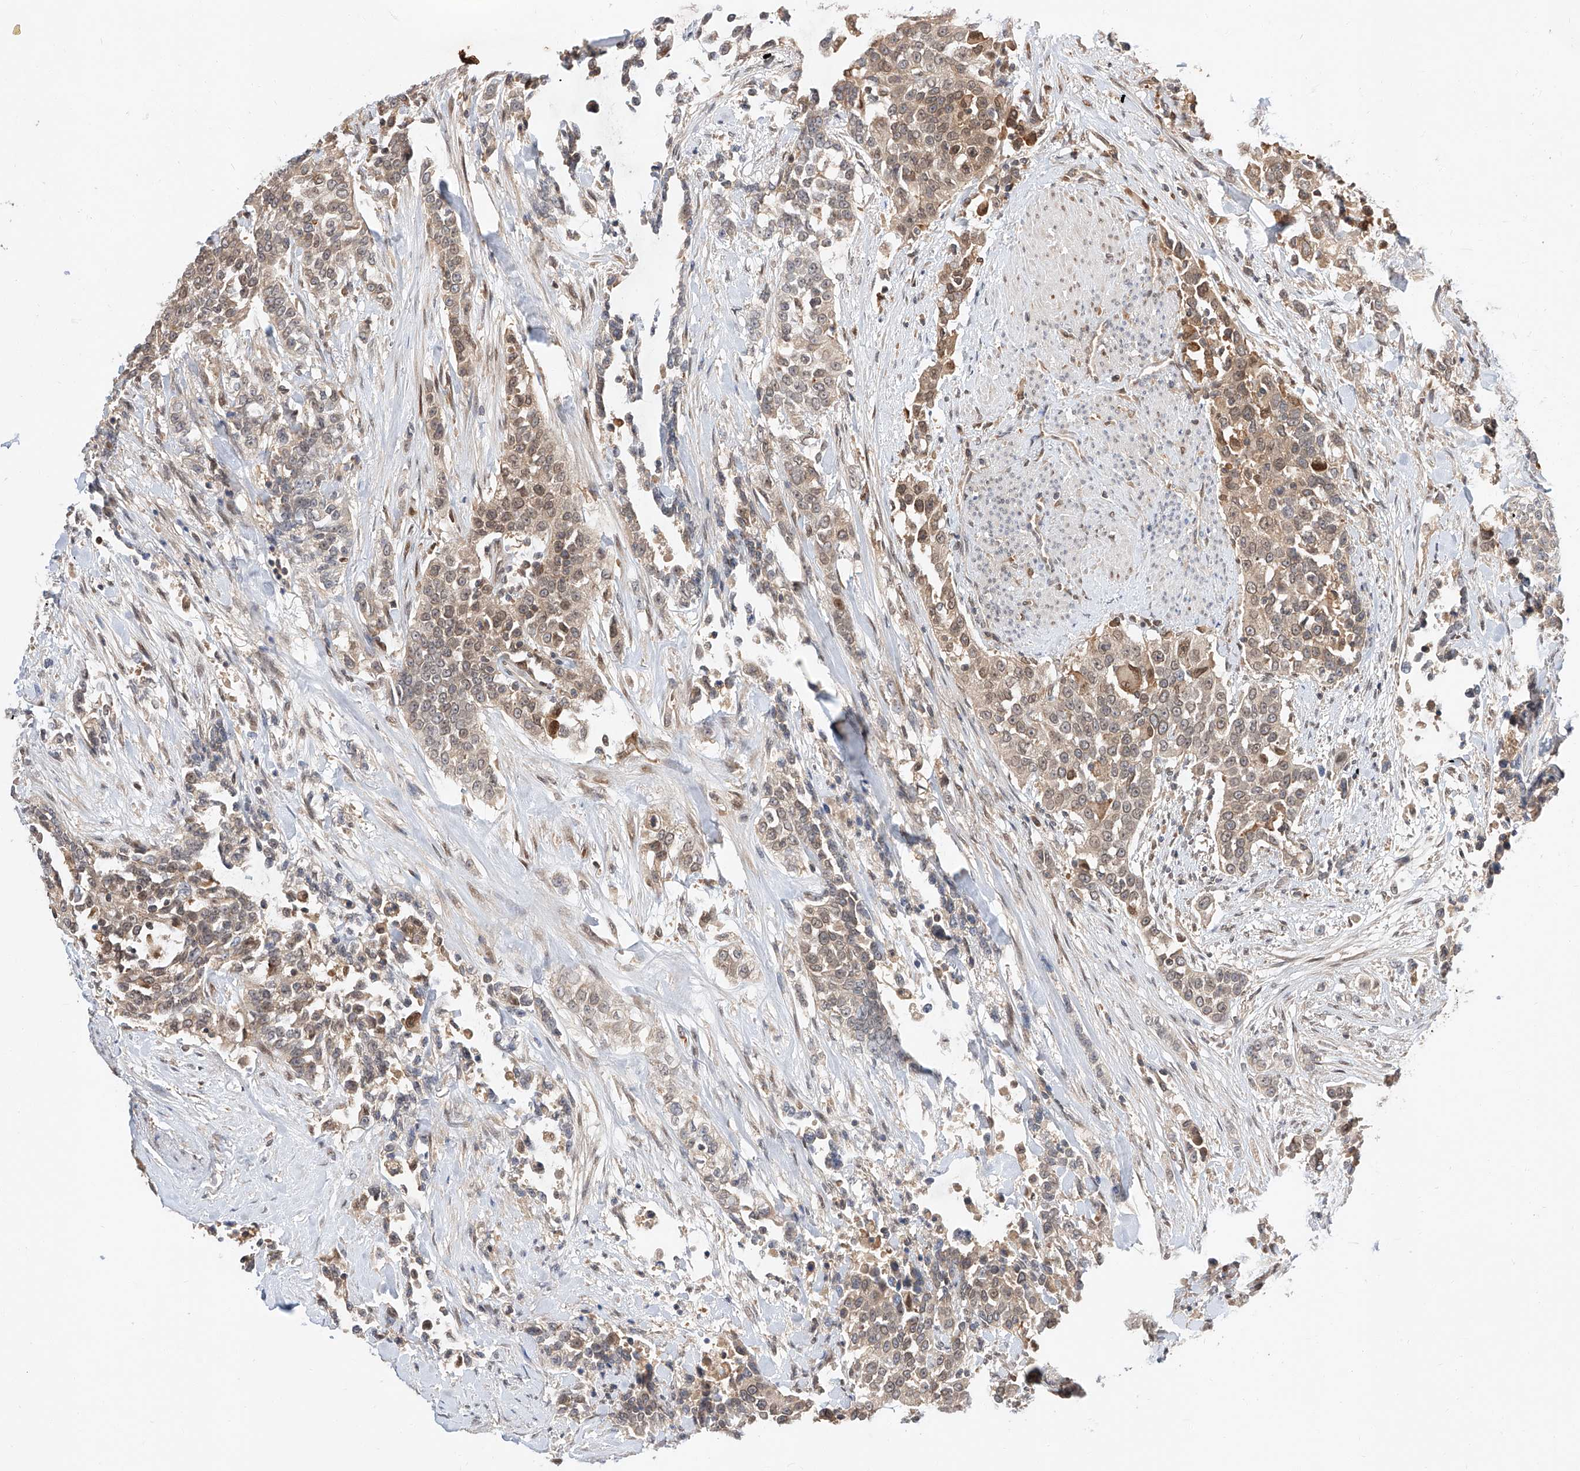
{"staining": {"intensity": "weak", "quantity": ">75%", "location": "cytoplasmic/membranous,nuclear"}, "tissue": "urothelial cancer", "cell_type": "Tumor cells", "image_type": "cancer", "snomed": [{"axis": "morphology", "description": "Urothelial carcinoma, High grade"}, {"axis": "topography", "description": "Urinary bladder"}], "caption": "This is an image of immunohistochemistry staining of urothelial cancer, which shows weak positivity in the cytoplasmic/membranous and nuclear of tumor cells.", "gene": "DIRAS3", "patient": {"sex": "female", "age": 80}}